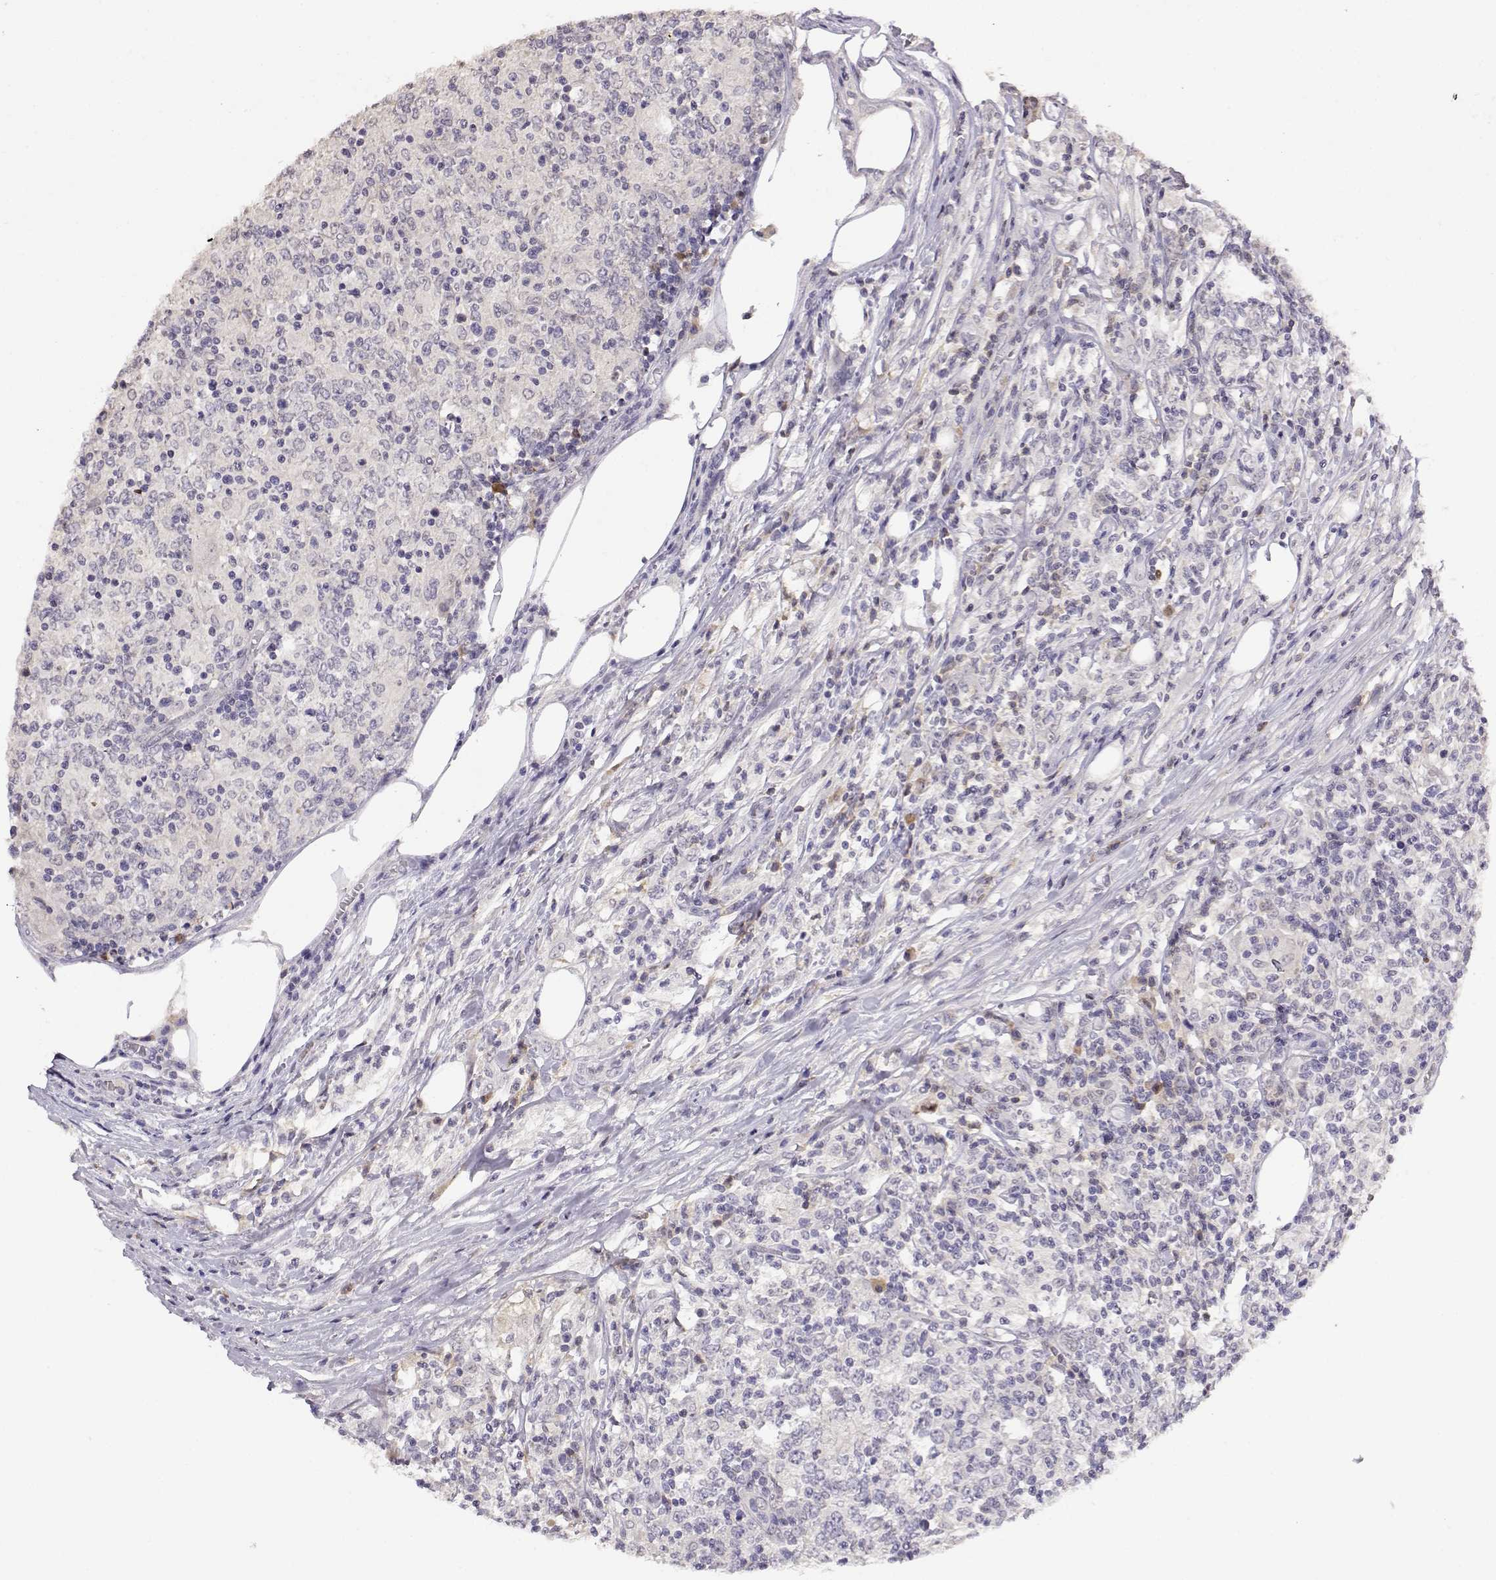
{"staining": {"intensity": "negative", "quantity": "none", "location": "none"}, "tissue": "lymphoma", "cell_type": "Tumor cells", "image_type": "cancer", "snomed": [{"axis": "morphology", "description": "Malignant lymphoma, non-Hodgkin's type, High grade"}, {"axis": "topography", "description": "Lymph node"}], "caption": "An immunohistochemistry (IHC) image of high-grade malignant lymphoma, non-Hodgkin's type is shown. There is no staining in tumor cells of high-grade malignant lymphoma, non-Hodgkin's type.", "gene": "TACR1", "patient": {"sex": "female", "age": 84}}